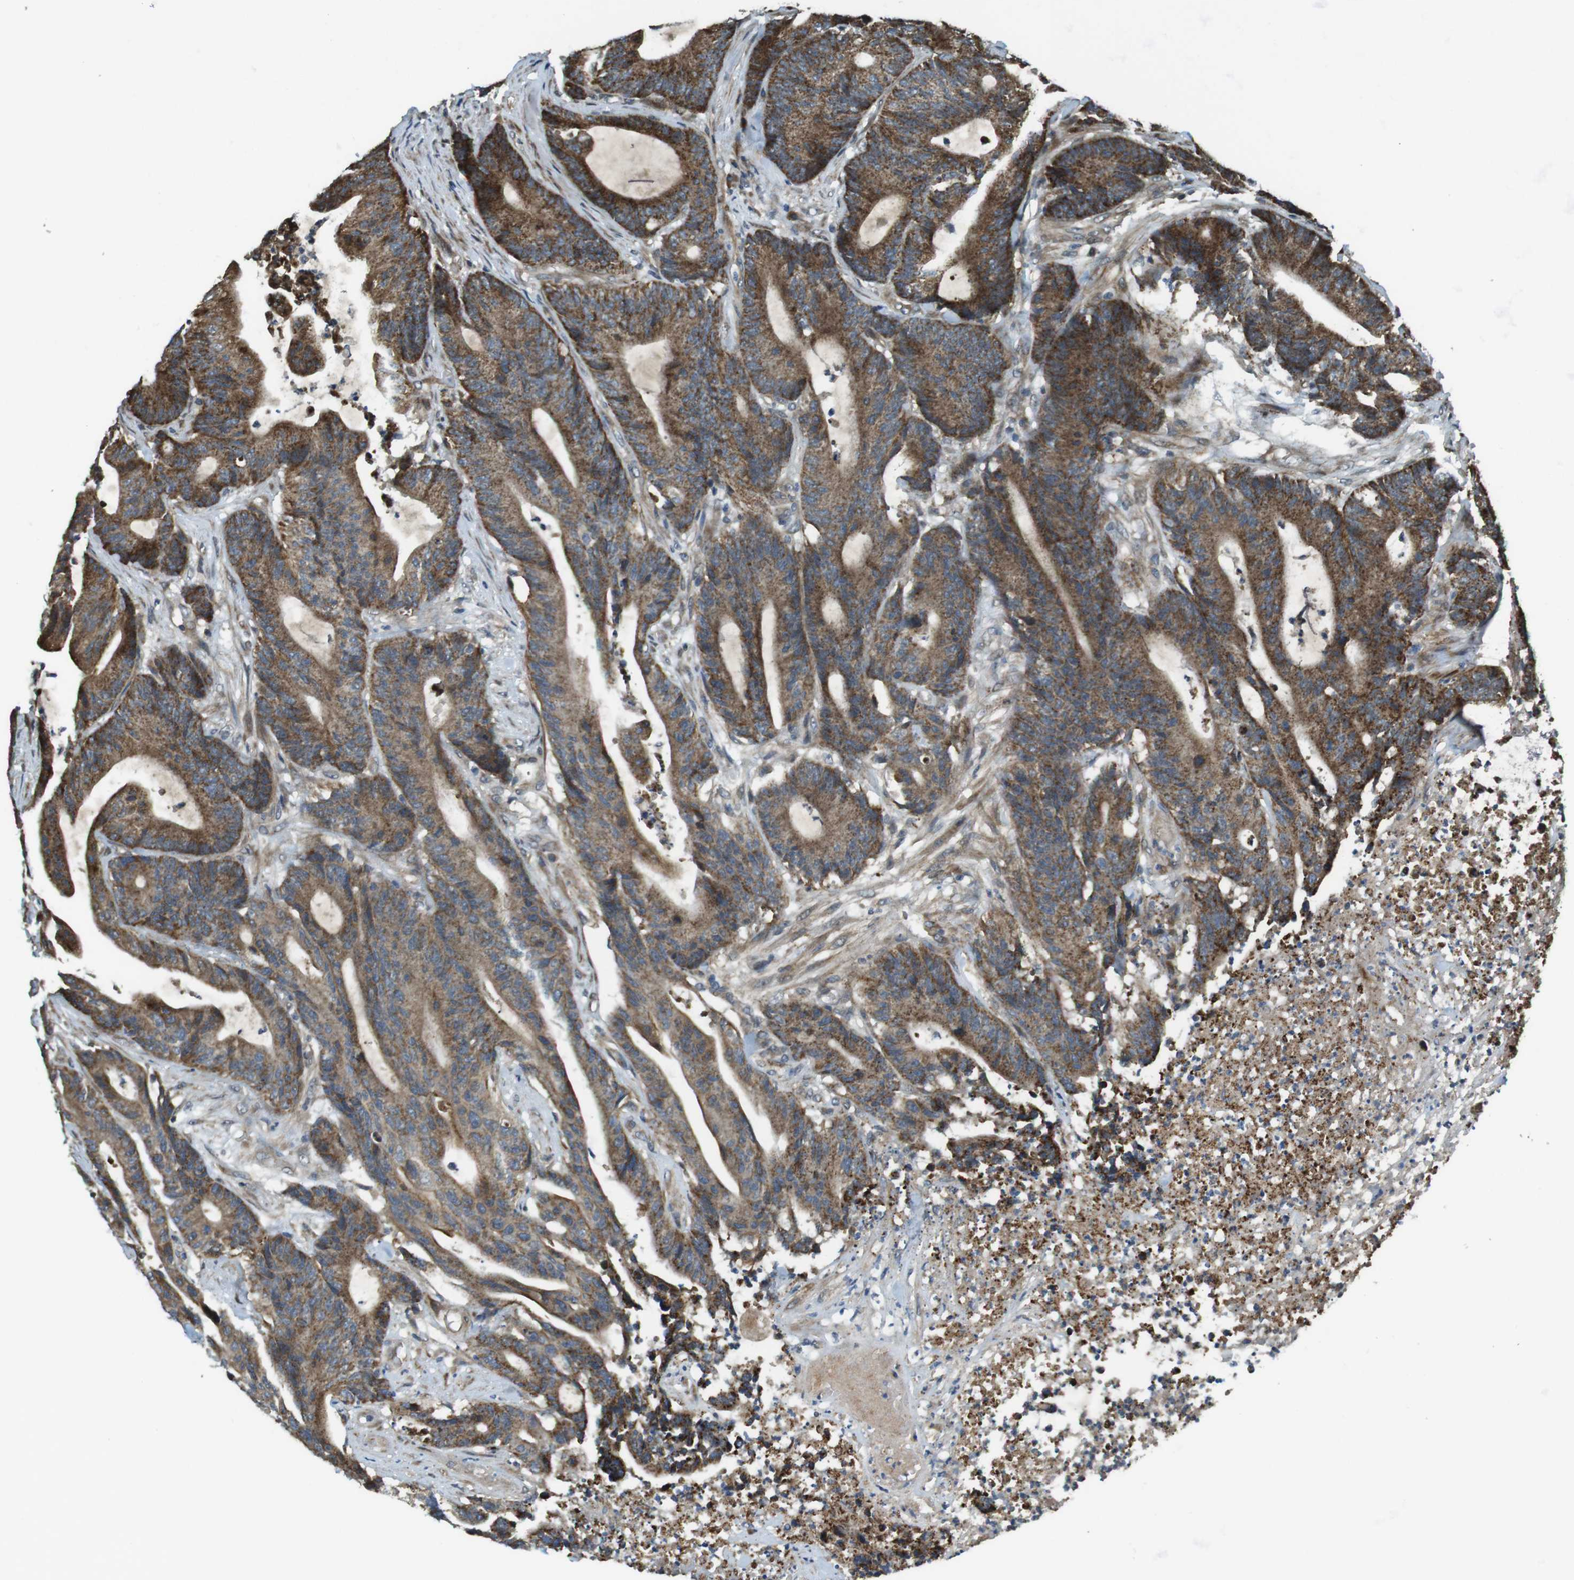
{"staining": {"intensity": "moderate", "quantity": ">75%", "location": "cytoplasmic/membranous"}, "tissue": "colorectal cancer", "cell_type": "Tumor cells", "image_type": "cancer", "snomed": [{"axis": "morphology", "description": "Adenocarcinoma, NOS"}, {"axis": "topography", "description": "Colon"}], "caption": "Tumor cells show medium levels of moderate cytoplasmic/membranous staining in about >75% of cells in human colorectal adenocarcinoma.", "gene": "IFFO2", "patient": {"sex": "female", "age": 84}}